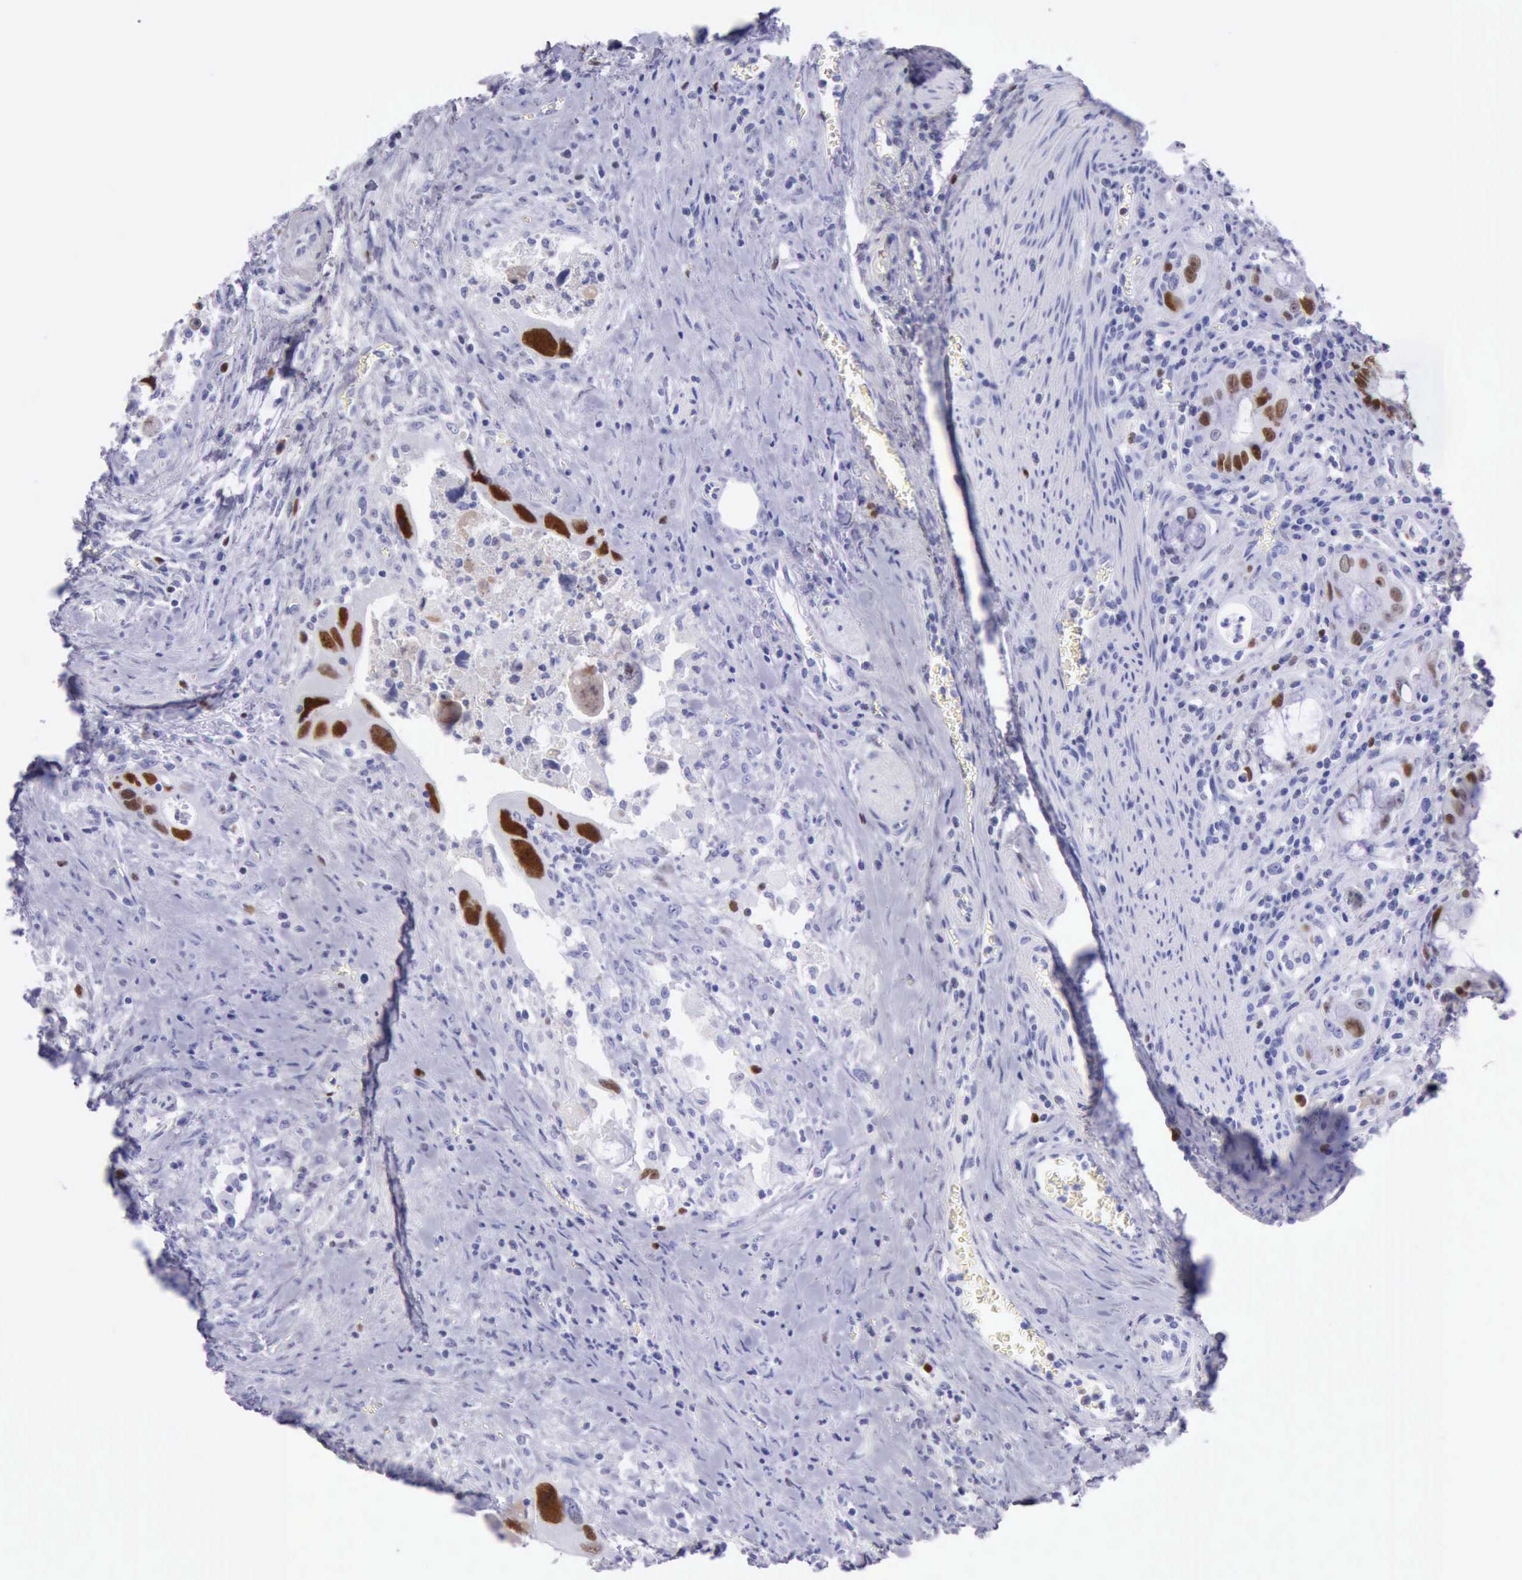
{"staining": {"intensity": "strong", "quantity": "<25%", "location": "nuclear"}, "tissue": "colorectal cancer", "cell_type": "Tumor cells", "image_type": "cancer", "snomed": [{"axis": "morphology", "description": "Adenocarcinoma, NOS"}, {"axis": "topography", "description": "Rectum"}], "caption": "Brown immunohistochemical staining in adenocarcinoma (colorectal) demonstrates strong nuclear positivity in about <25% of tumor cells.", "gene": "MCM2", "patient": {"sex": "male", "age": 70}}